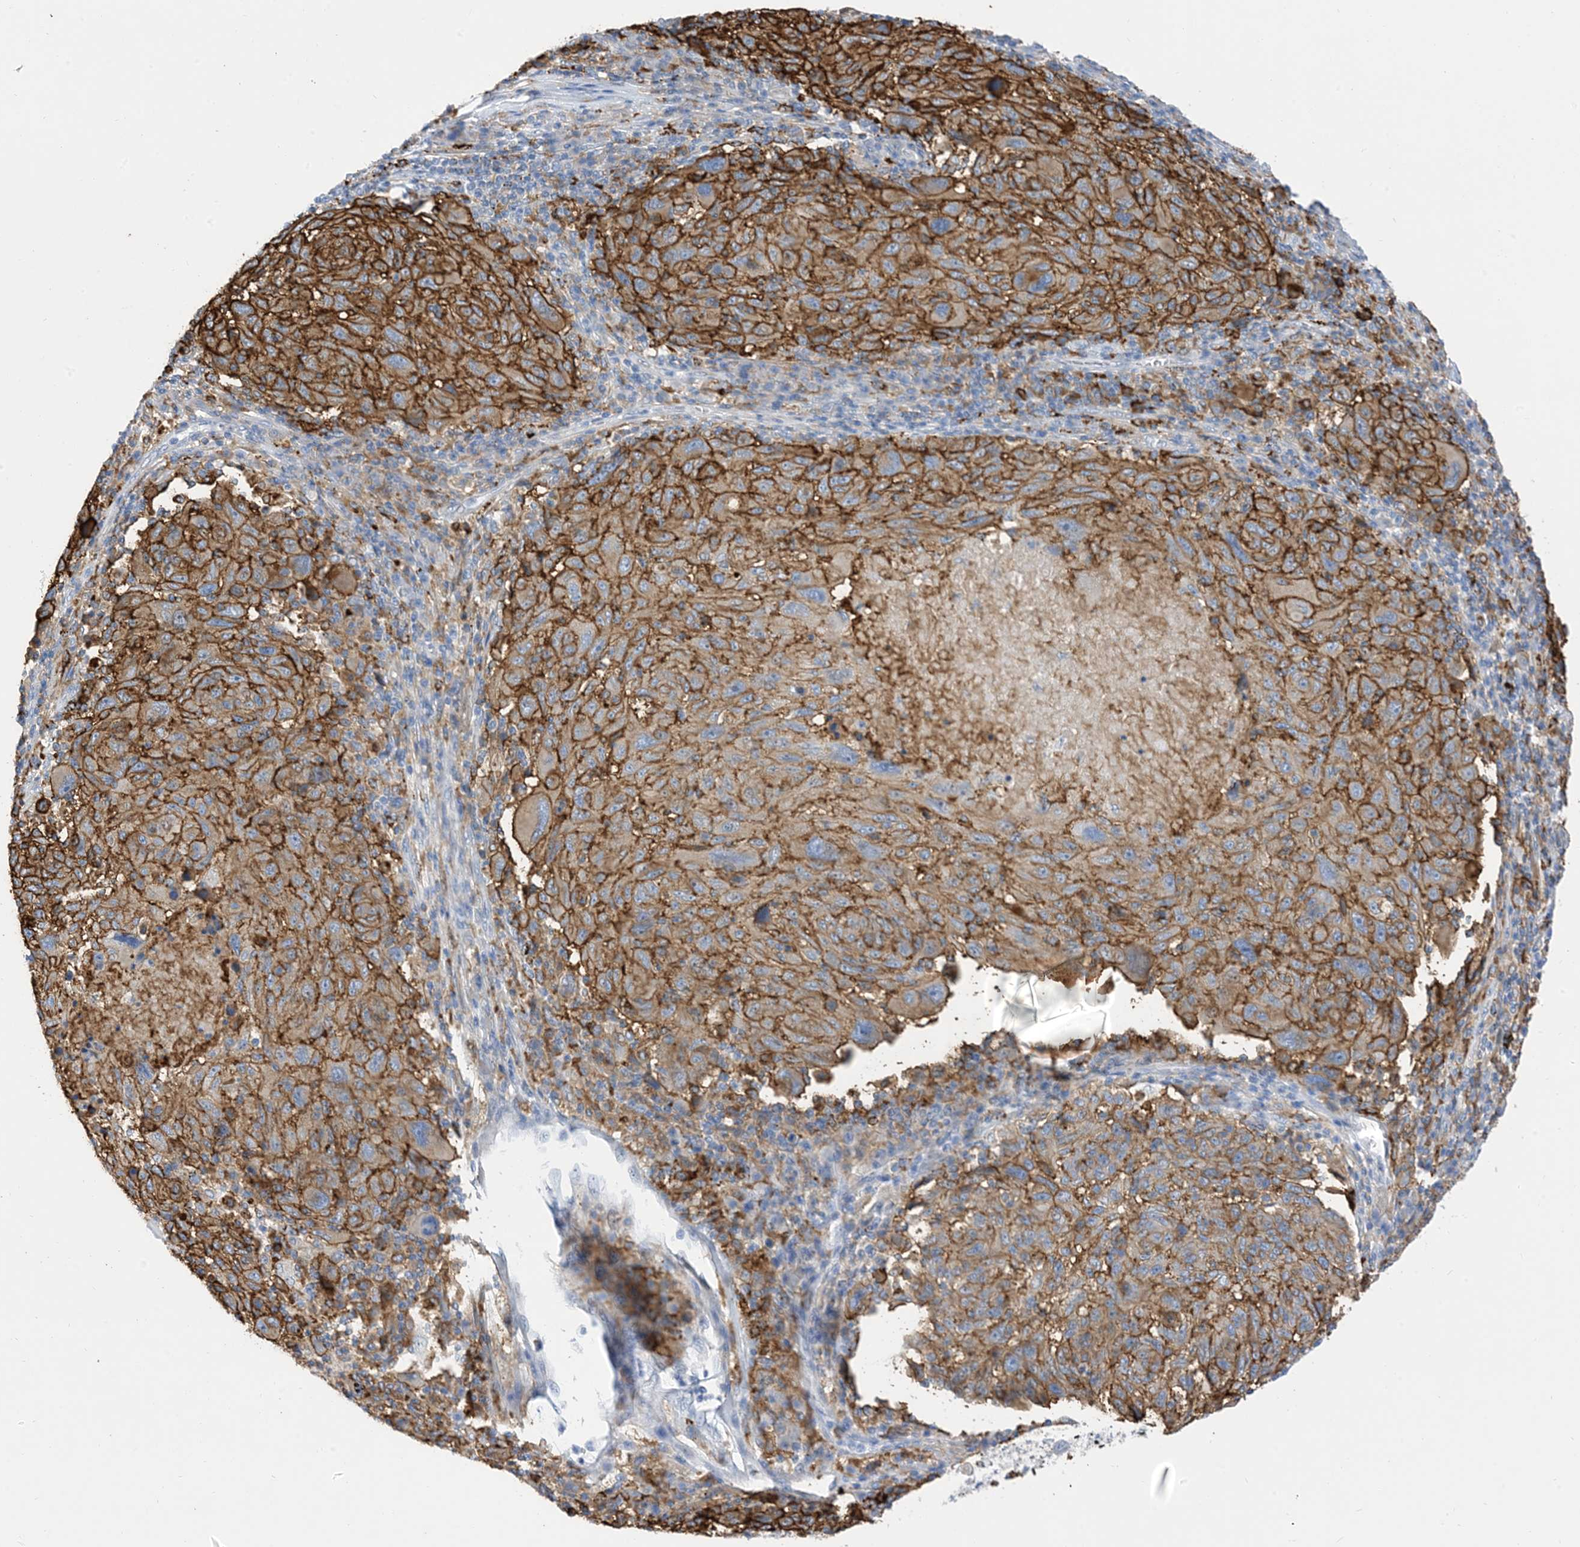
{"staining": {"intensity": "moderate", "quantity": ">75%", "location": "cytoplasmic/membranous"}, "tissue": "melanoma", "cell_type": "Tumor cells", "image_type": "cancer", "snomed": [{"axis": "morphology", "description": "Malignant melanoma, NOS"}, {"axis": "topography", "description": "Skin"}], "caption": "This photomicrograph displays IHC staining of melanoma, with medium moderate cytoplasmic/membranous positivity in approximately >75% of tumor cells.", "gene": "DPH3", "patient": {"sex": "male", "age": 53}}